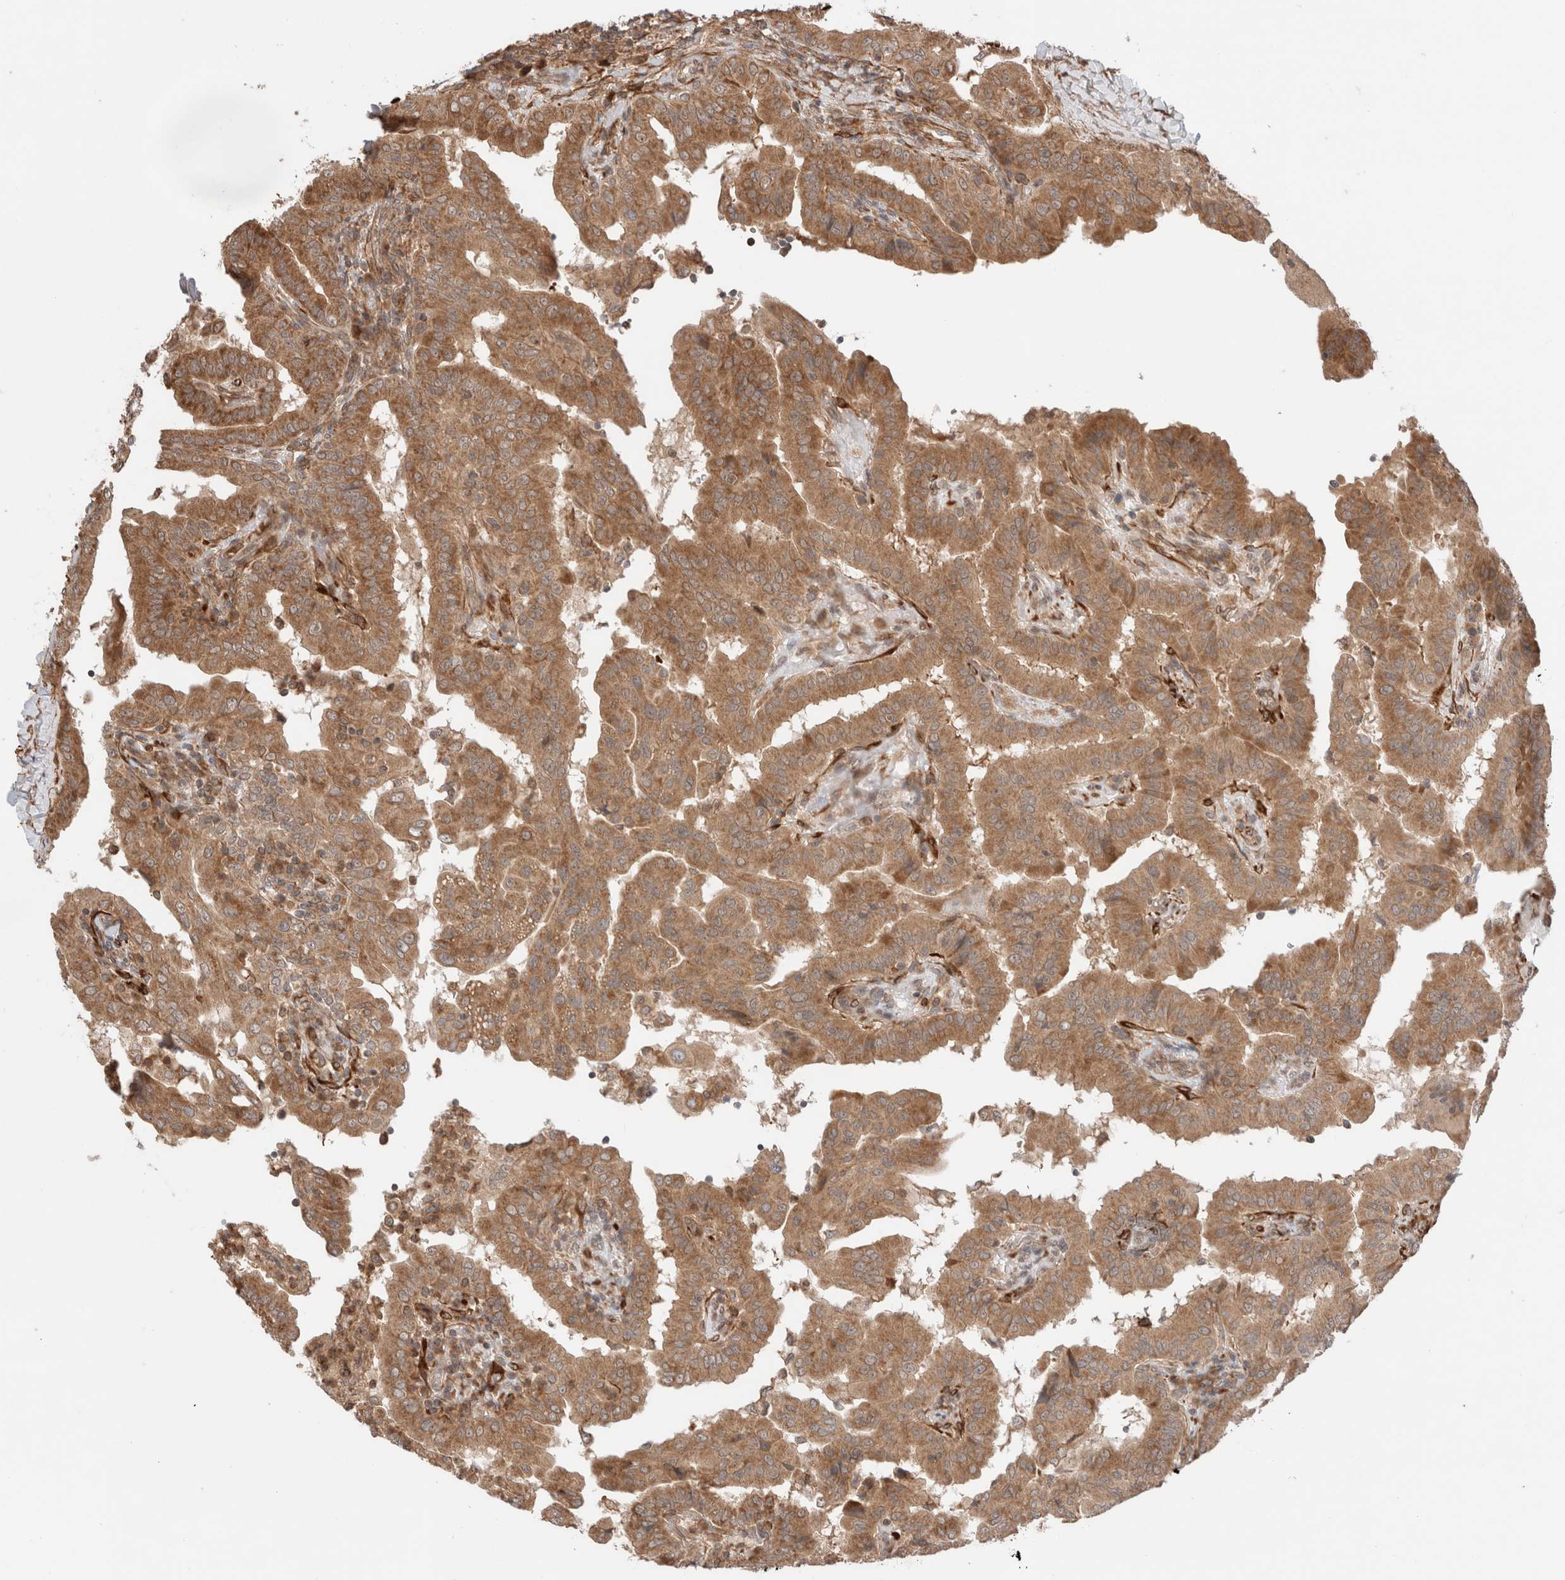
{"staining": {"intensity": "moderate", "quantity": ">75%", "location": "cytoplasmic/membranous"}, "tissue": "thyroid cancer", "cell_type": "Tumor cells", "image_type": "cancer", "snomed": [{"axis": "morphology", "description": "Papillary adenocarcinoma, NOS"}, {"axis": "topography", "description": "Thyroid gland"}], "caption": "Brown immunohistochemical staining in human thyroid papillary adenocarcinoma shows moderate cytoplasmic/membranous staining in about >75% of tumor cells.", "gene": "ZNF649", "patient": {"sex": "male", "age": 33}}